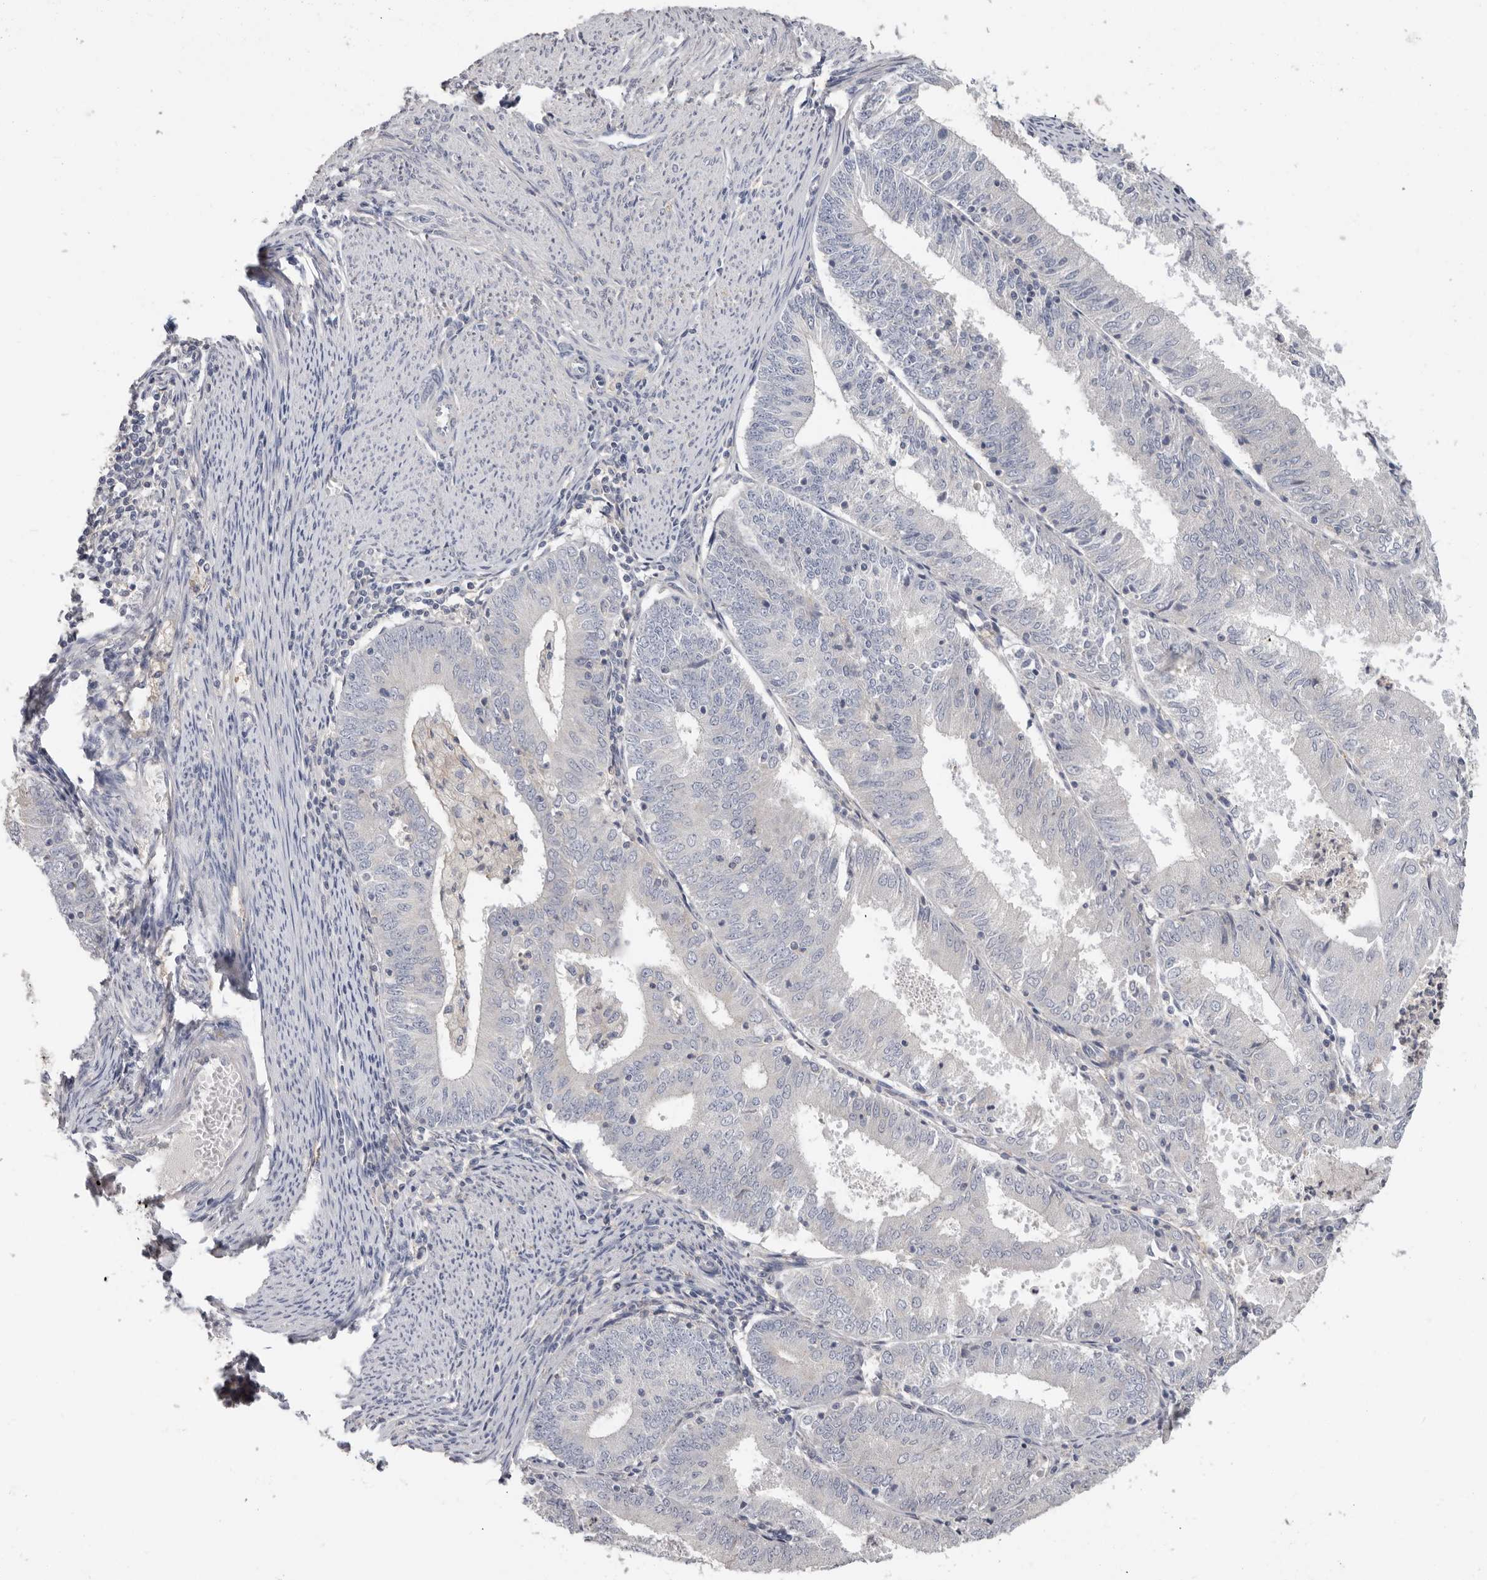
{"staining": {"intensity": "negative", "quantity": "none", "location": "none"}, "tissue": "endometrial cancer", "cell_type": "Tumor cells", "image_type": "cancer", "snomed": [{"axis": "morphology", "description": "Adenocarcinoma, NOS"}, {"axis": "topography", "description": "Endometrium"}], "caption": "High magnification brightfield microscopy of adenocarcinoma (endometrial) stained with DAB (3,3'-diaminobenzidine) (brown) and counterstained with hematoxylin (blue): tumor cells show no significant positivity.", "gene": "WDTC1", "patient": {"sex": "female", "age": 57}}